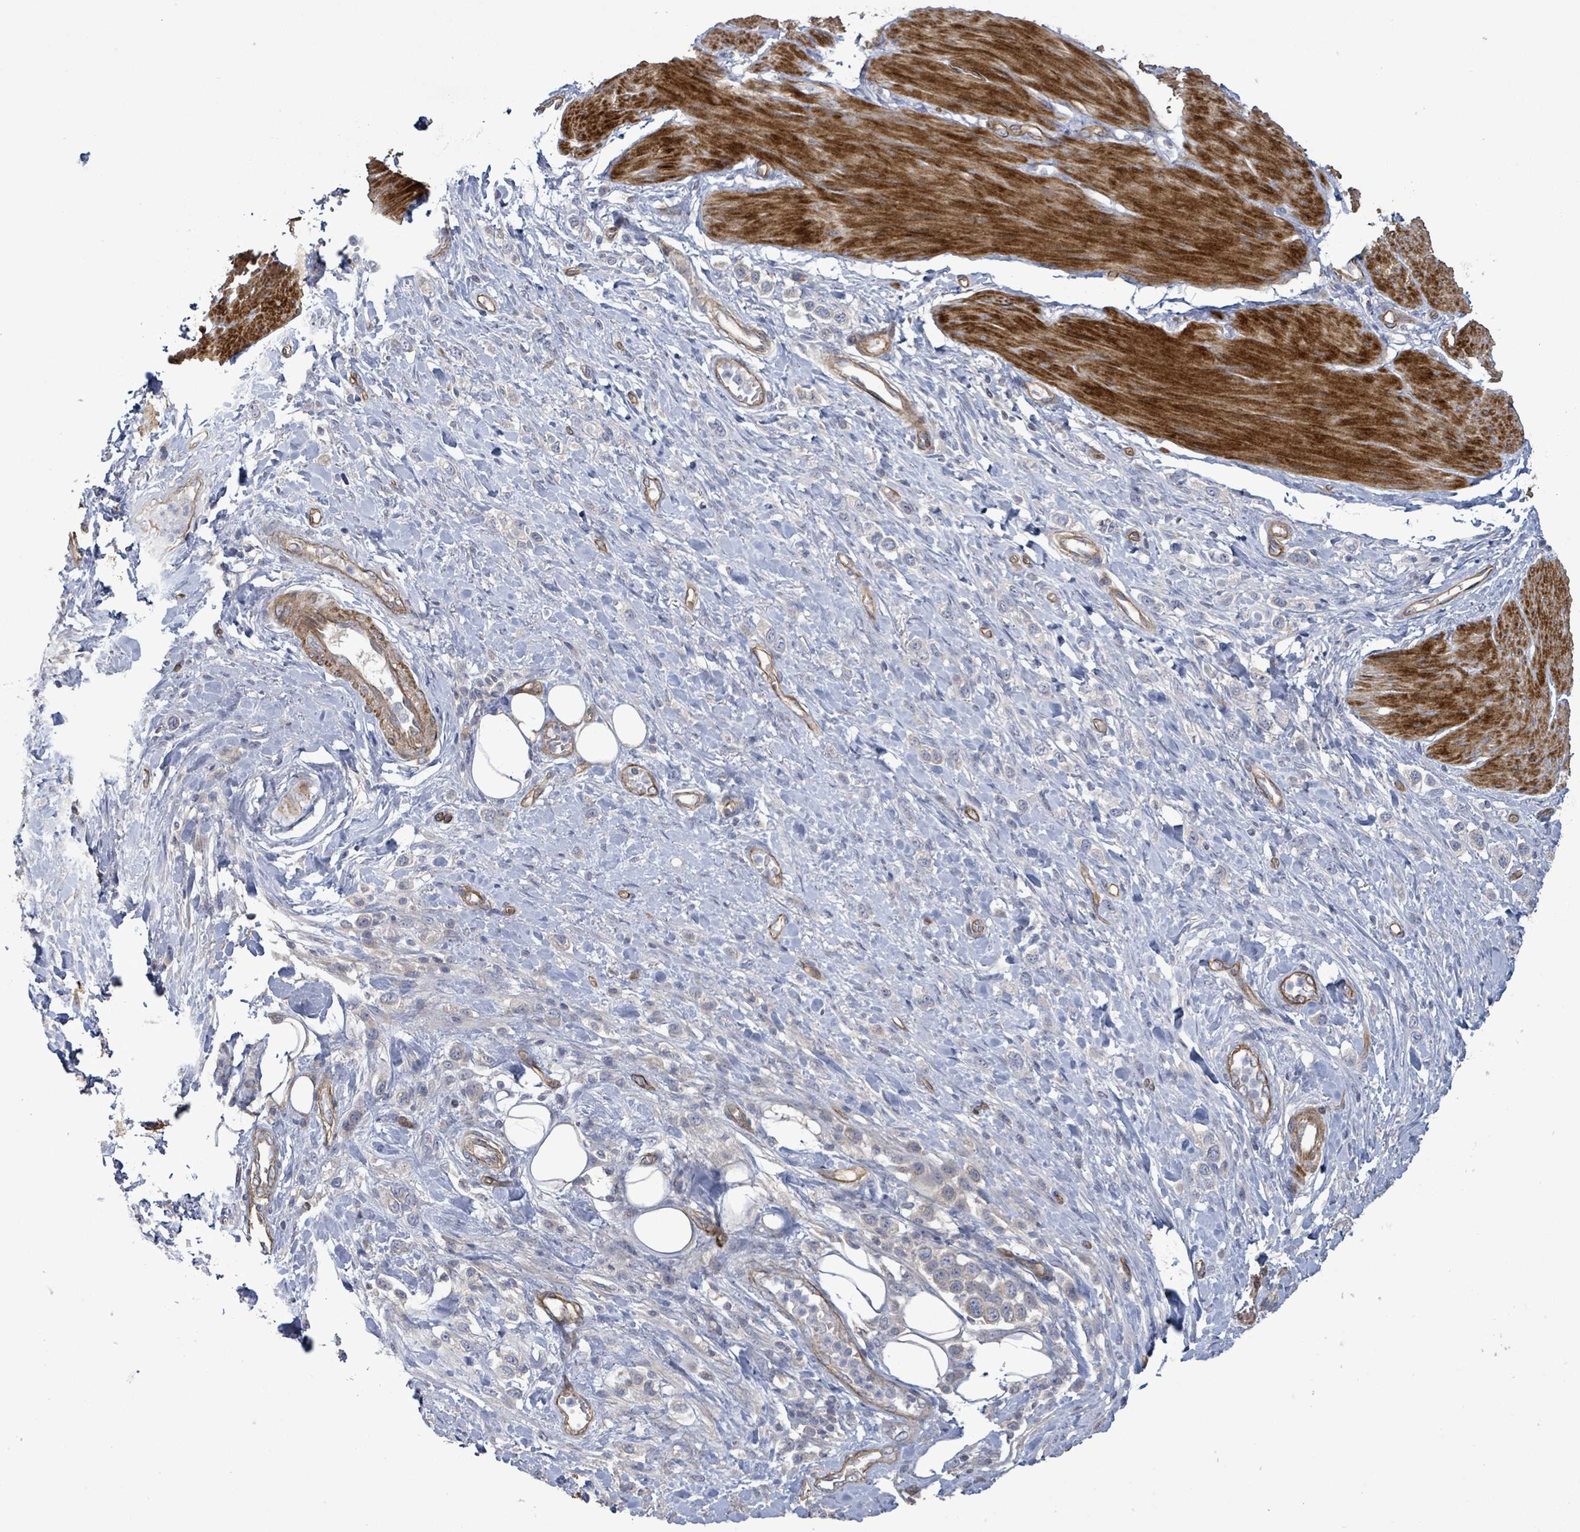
{"staining": {"intensity": "negative", "quantity": "none", "location": "none"}, "tissue": "stomach cancer", "cell_type": "Tumor cells", "image_type": "cancer", "snomed": [{"axis": "morphology", "description": "Adenocarcinoma, NOS"}, {"axis": "topography", "description": "Stomach"}], "caption": "This is an immunohistochemistry (IHC) image of human stomach adenocarcinoma. There is no staining in tumor cells.", "gene": "KANK3", "patient": {"sex": "female", "age": 65}}